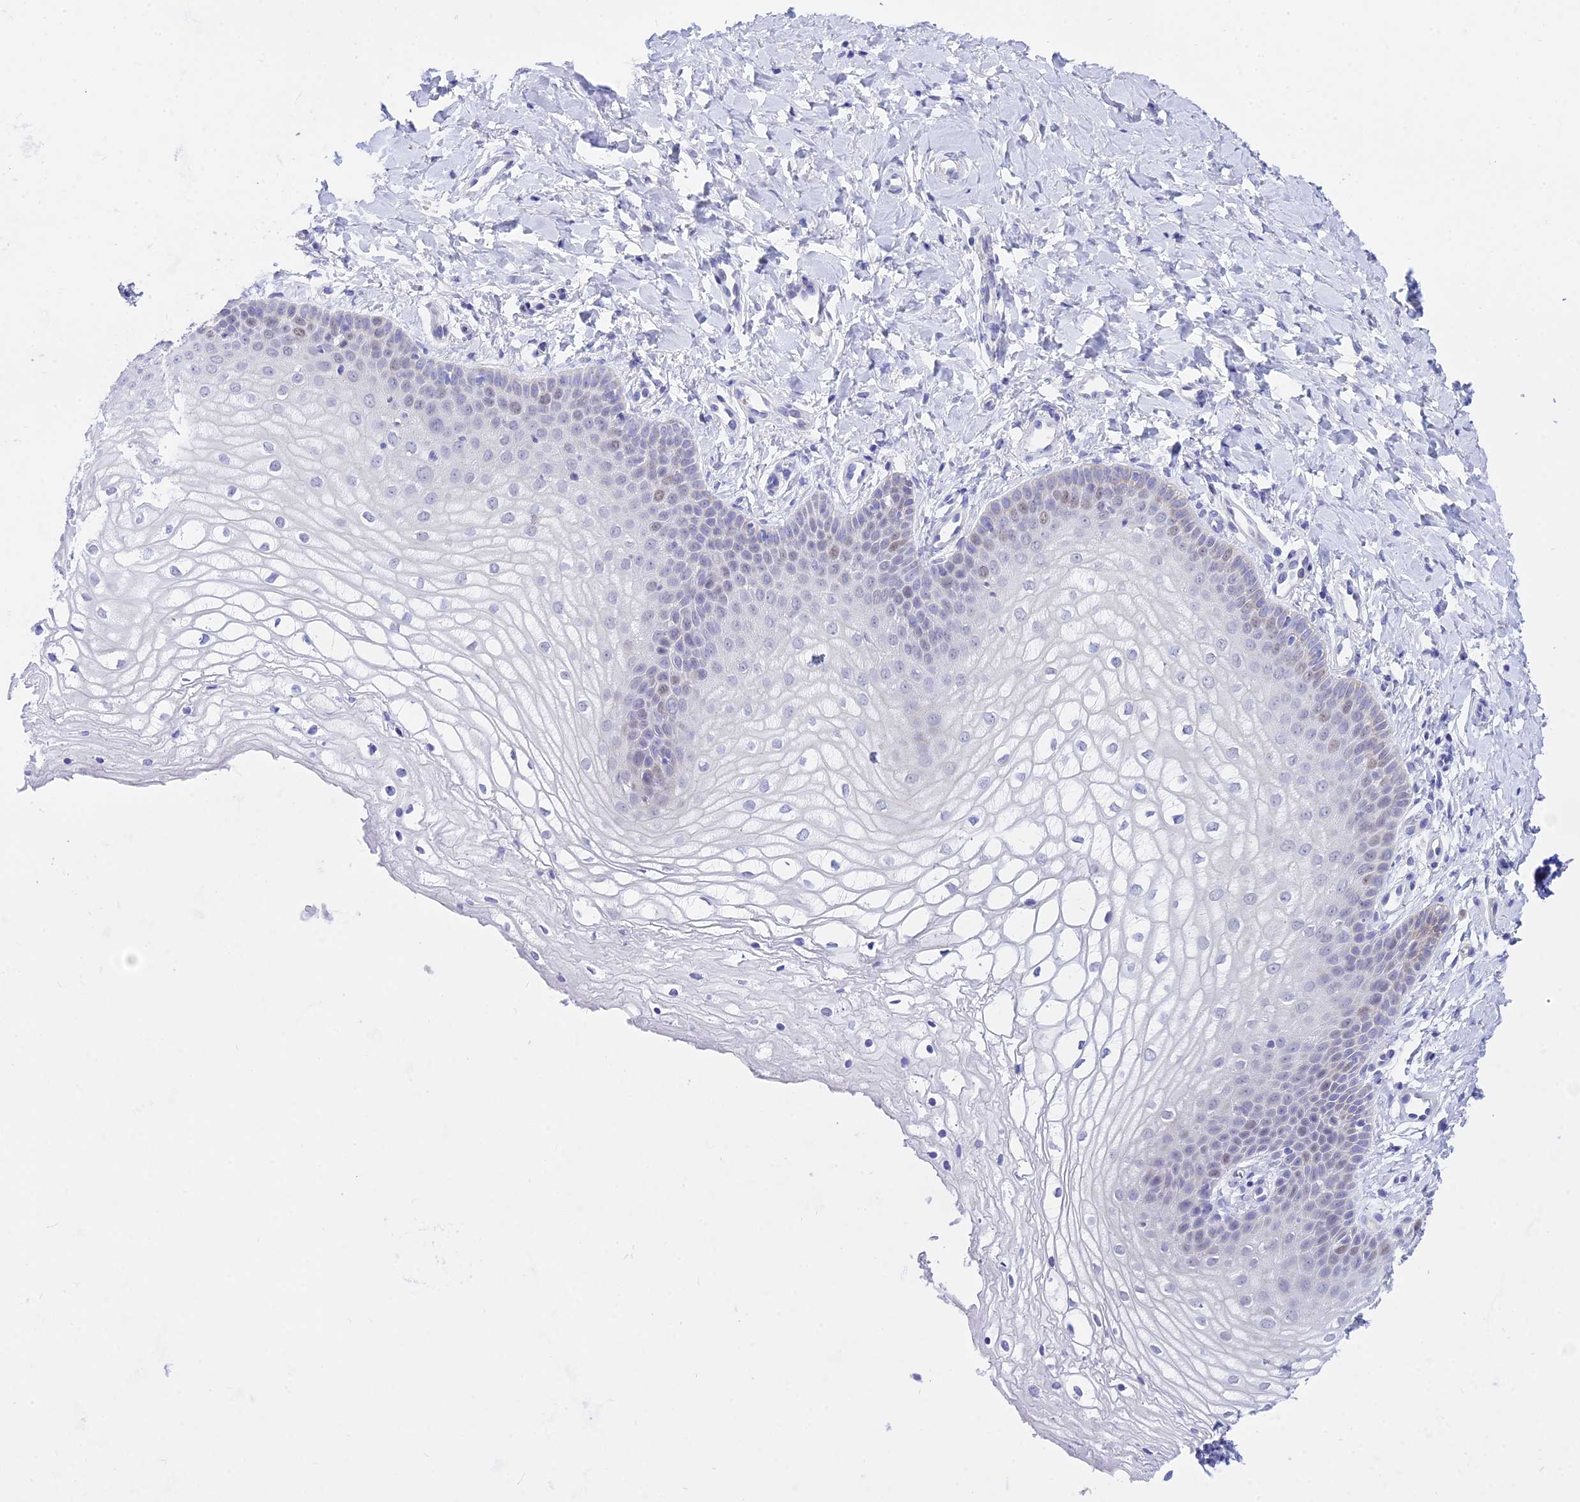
{"staining": {"intensity": "moderate", "quantity": "<25%", "location": "nuclear"}, "tissue": "vagina", "cell_type": "Squamous epithelial cells", "image_type": "normal", "snomed": [{"axis": "morphology", "description": "Normal tissue, NOS"}, {"axis": "topography", "description": "Vagina"}], "caption": "Moderate nuclear expression for a protein is appreciated in approximately <25% of squamous epithelial cells of benign vagina using immunohistochemistry (IHC).", "gene": "DEFB107A", "patient": {"sex": "female", "age": 68}}